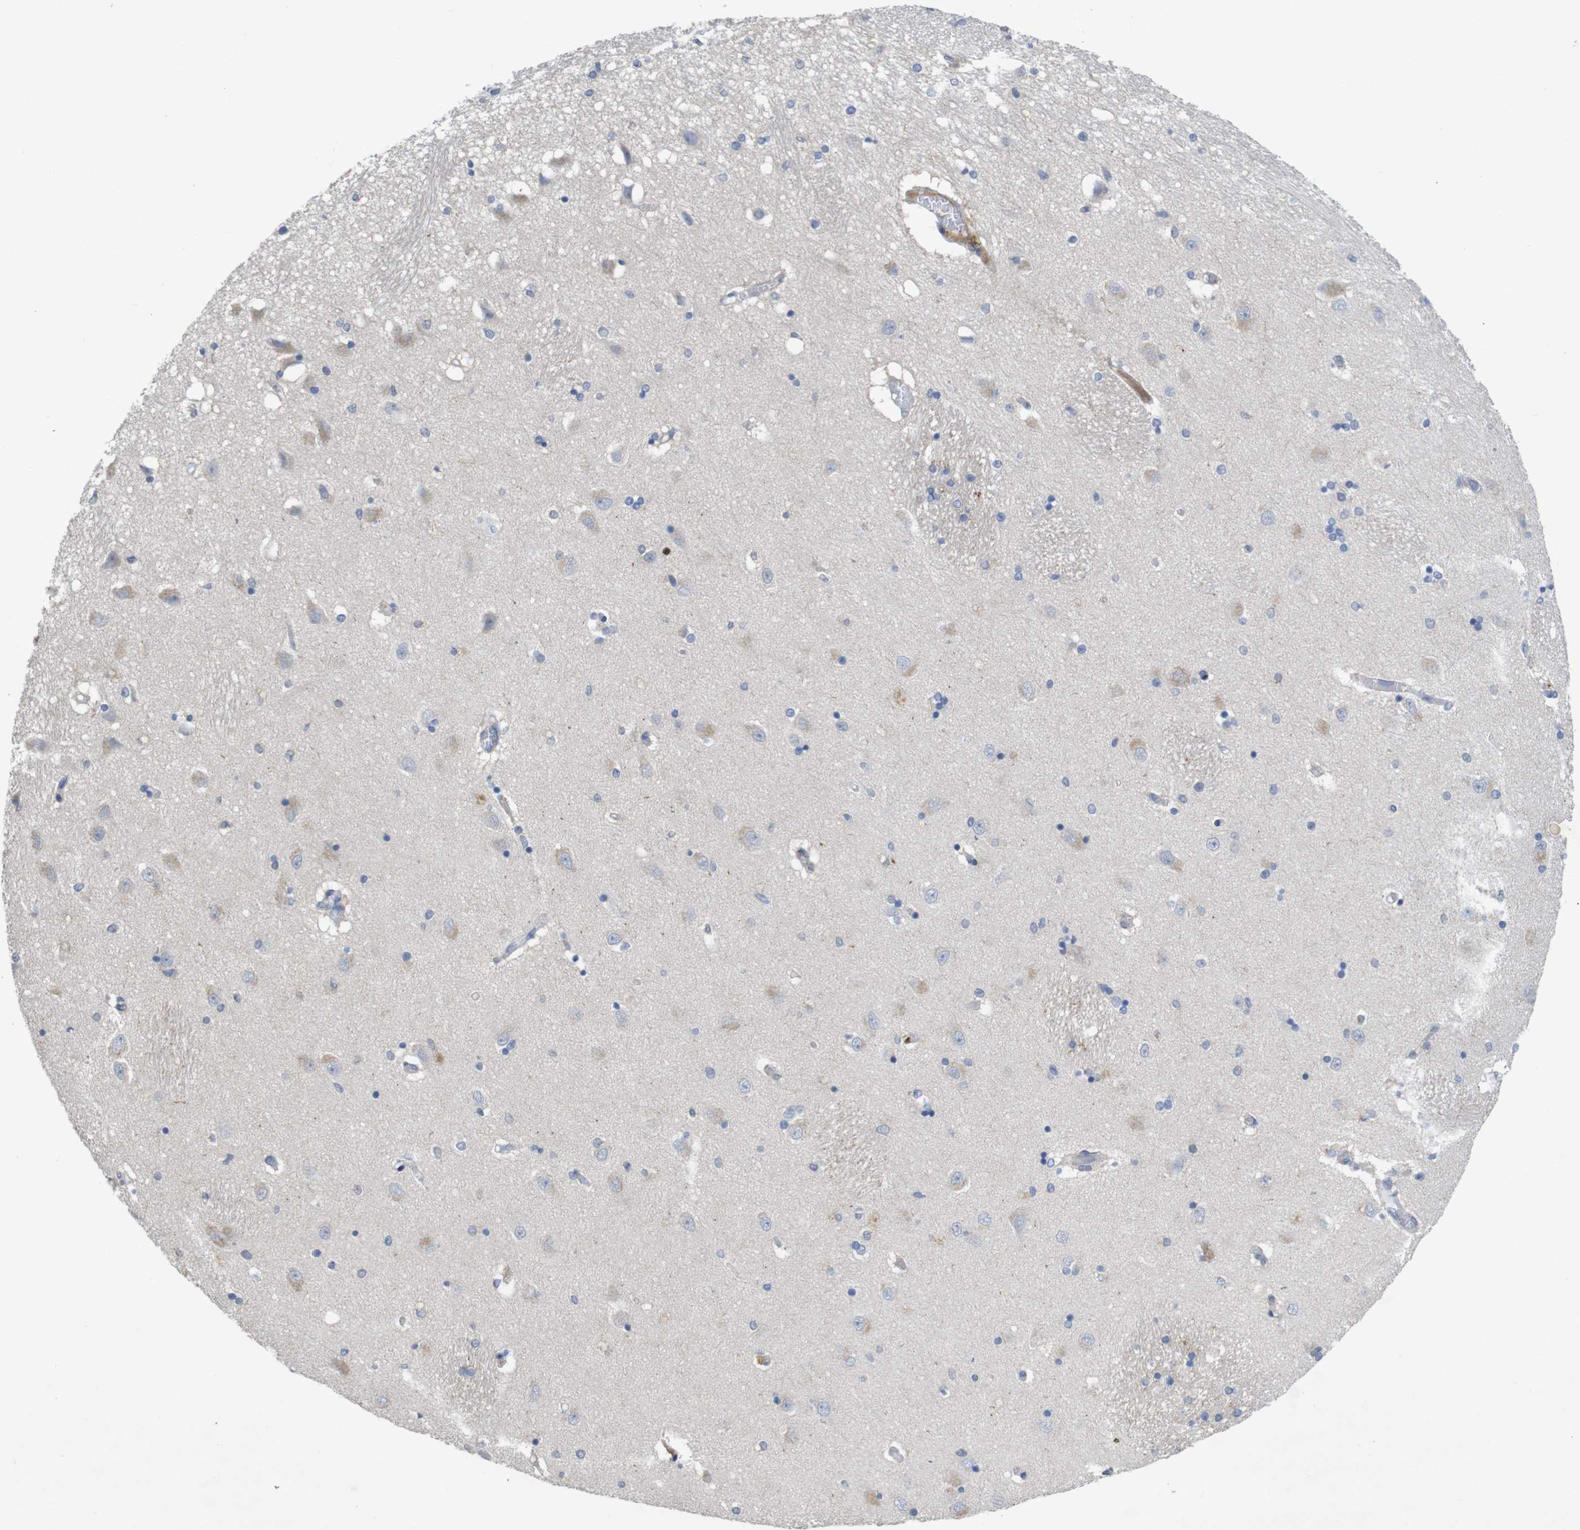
{"staining": {"intensity": "negative", "quantity": "none", "location": "none"}, "tissue": "hippocampus", "cell_type": "Glial cells", "image_type": "normal", "snomed": [{"axis": "morphology", "description": "Normal tissue, NOS"}, {"axis": "topography", "description": "Hippocampus"}], "caption": "The image shows no staining of glial cells in benign hippocampus. (Stains: DAB IHC with hematoxylin counter stain, Microscopy: brightfield microscopy at high magnification).", "gene": "BCAR3", "patient": {"sex": "female", "age": 54}}